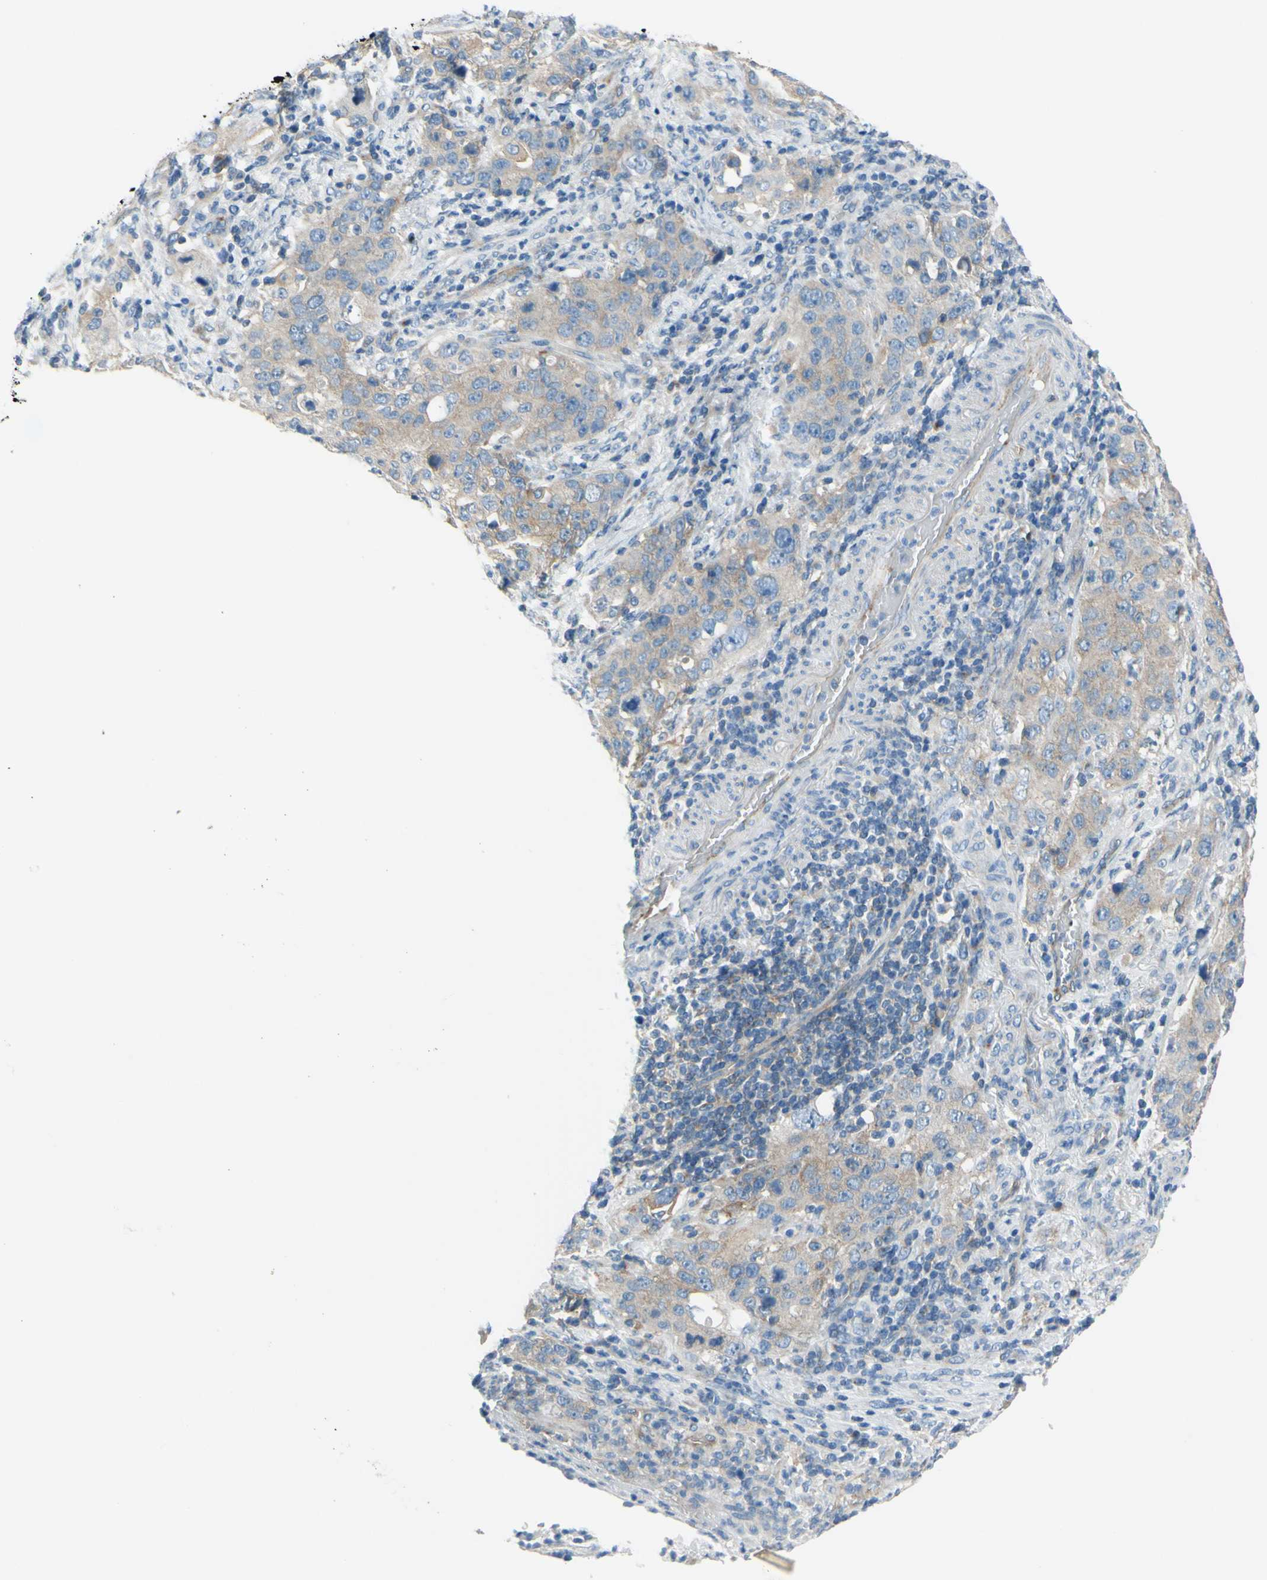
{"staining": {"intensity": "moderate", "quantity": ">75%", "location": "cytoplasmic/membranous"}, "tissue": "stomach cancer", "cell_type": "Tumor cells", "image_type": "cancer", "snomed": [{"axis": "morphology", "description": "Normal tissue, NOS"}, {"axis": "morphology", "description": "Adenocarcinoma, NOS"}, {"axis": "topography", "description": "Stomach"}], "caption": "Adenocarcinoma (stomach) stained for a protein displays moderate cytoplasmic/membranous positivity in tumor cells.", "gene": "FRMD4B", "patient": {"sex": "male", "age": 48}}